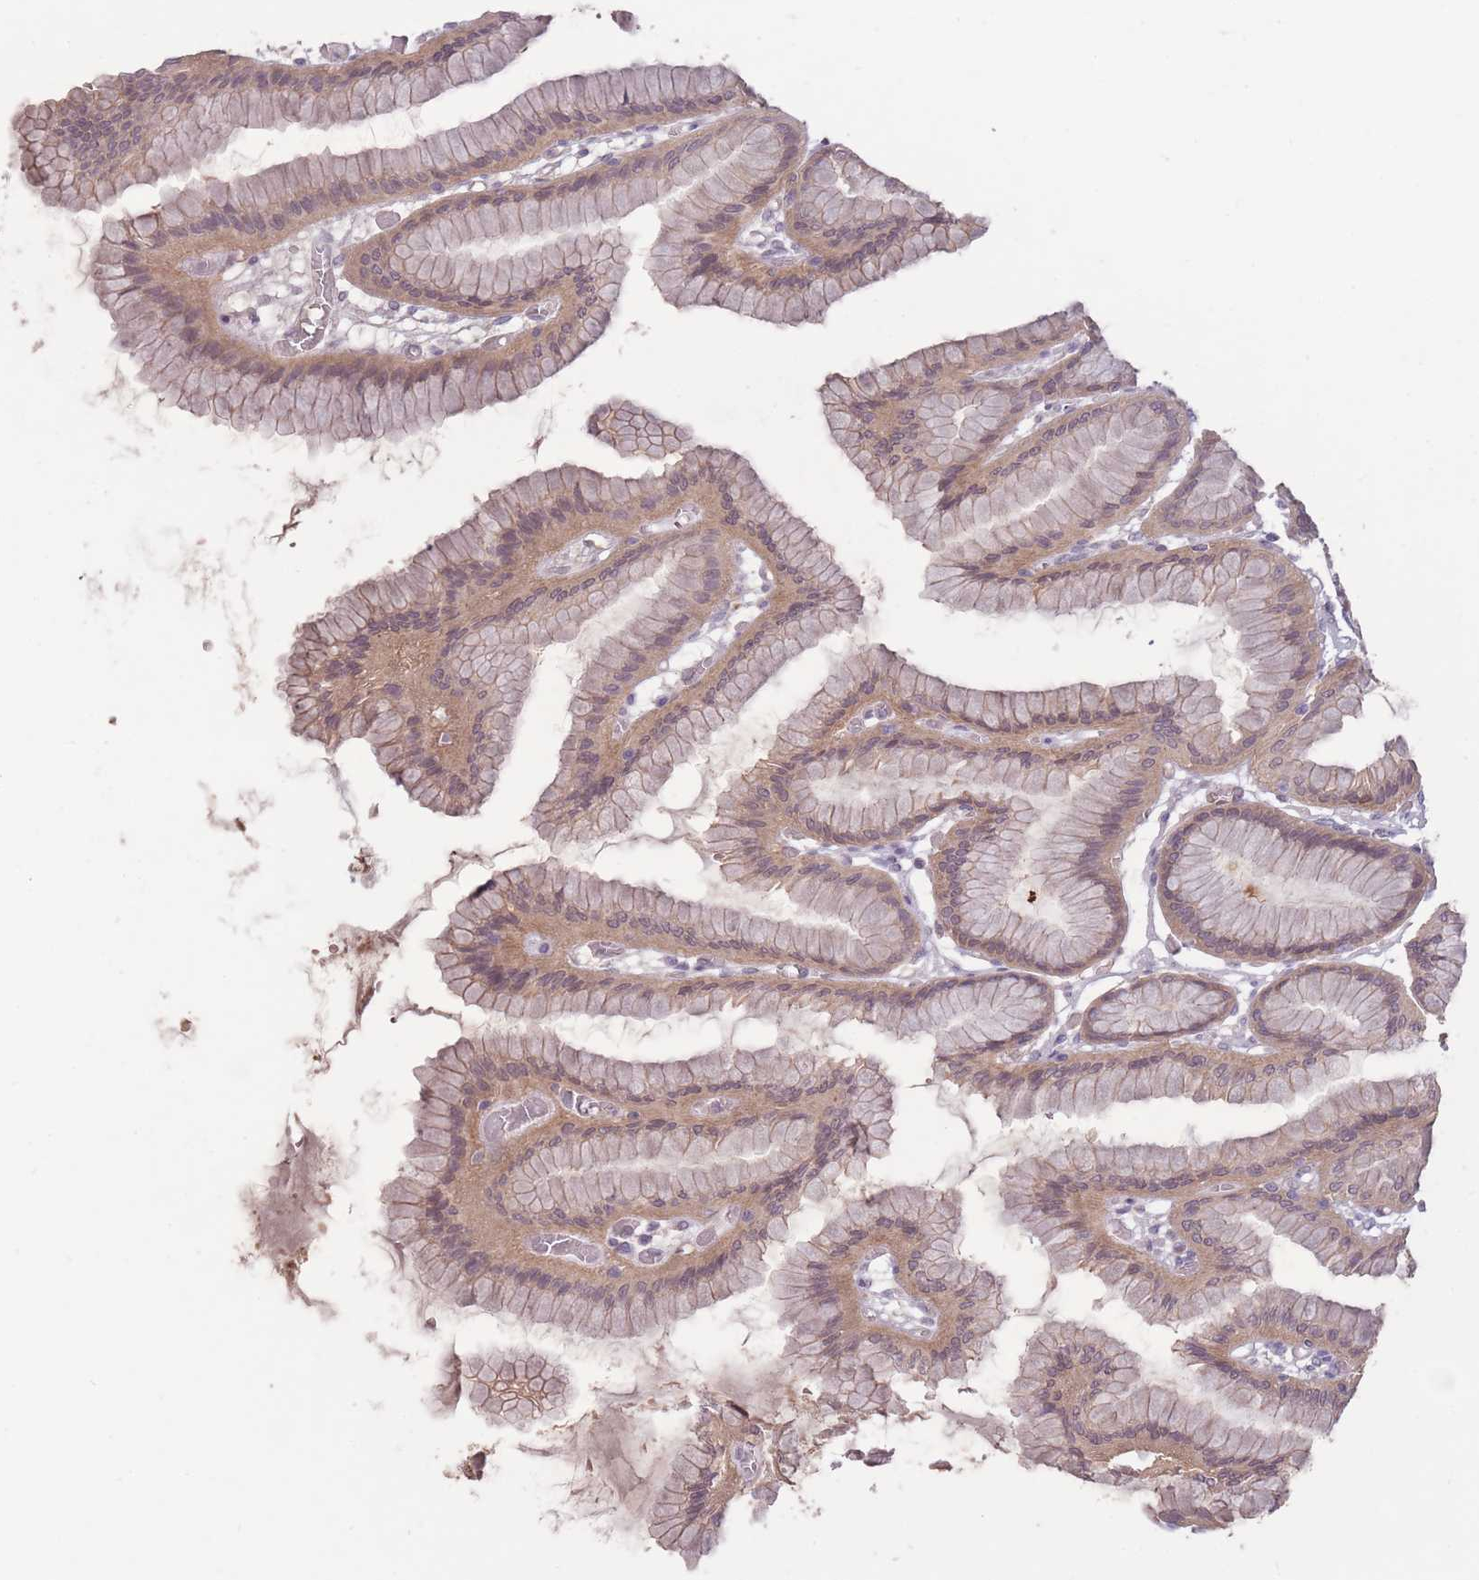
{"staining": {"intensity": "moderate", "quantity": ">75%", "location": "cytoplasmic/membranous"}, "tissue": "stomach", "cell_type": "Glandular cells", "image_type": "normal", "snomed": [{"axis": "morphology", "description": "Normal tissue, NOS"}, {"axis": "morphology", "description": "Adenocarcinoma, NOS"}, {"axis": "morphology", "description": "Adenocarcinoma, High grade"}, {"axis": "topography", "description": "Stomach, upper"}, {"axis": "topography", "description": "Stomach"}], "caption": "DAB (3,3'-diaminobenzidine) immunohistochemical staining of benign human stomach displays moderate cytoplasmic/membranous protein positivity in approximately >75% of glandular cells.", "gene": "LRATD2", "patient": {"sex": "female", "age": 65}}